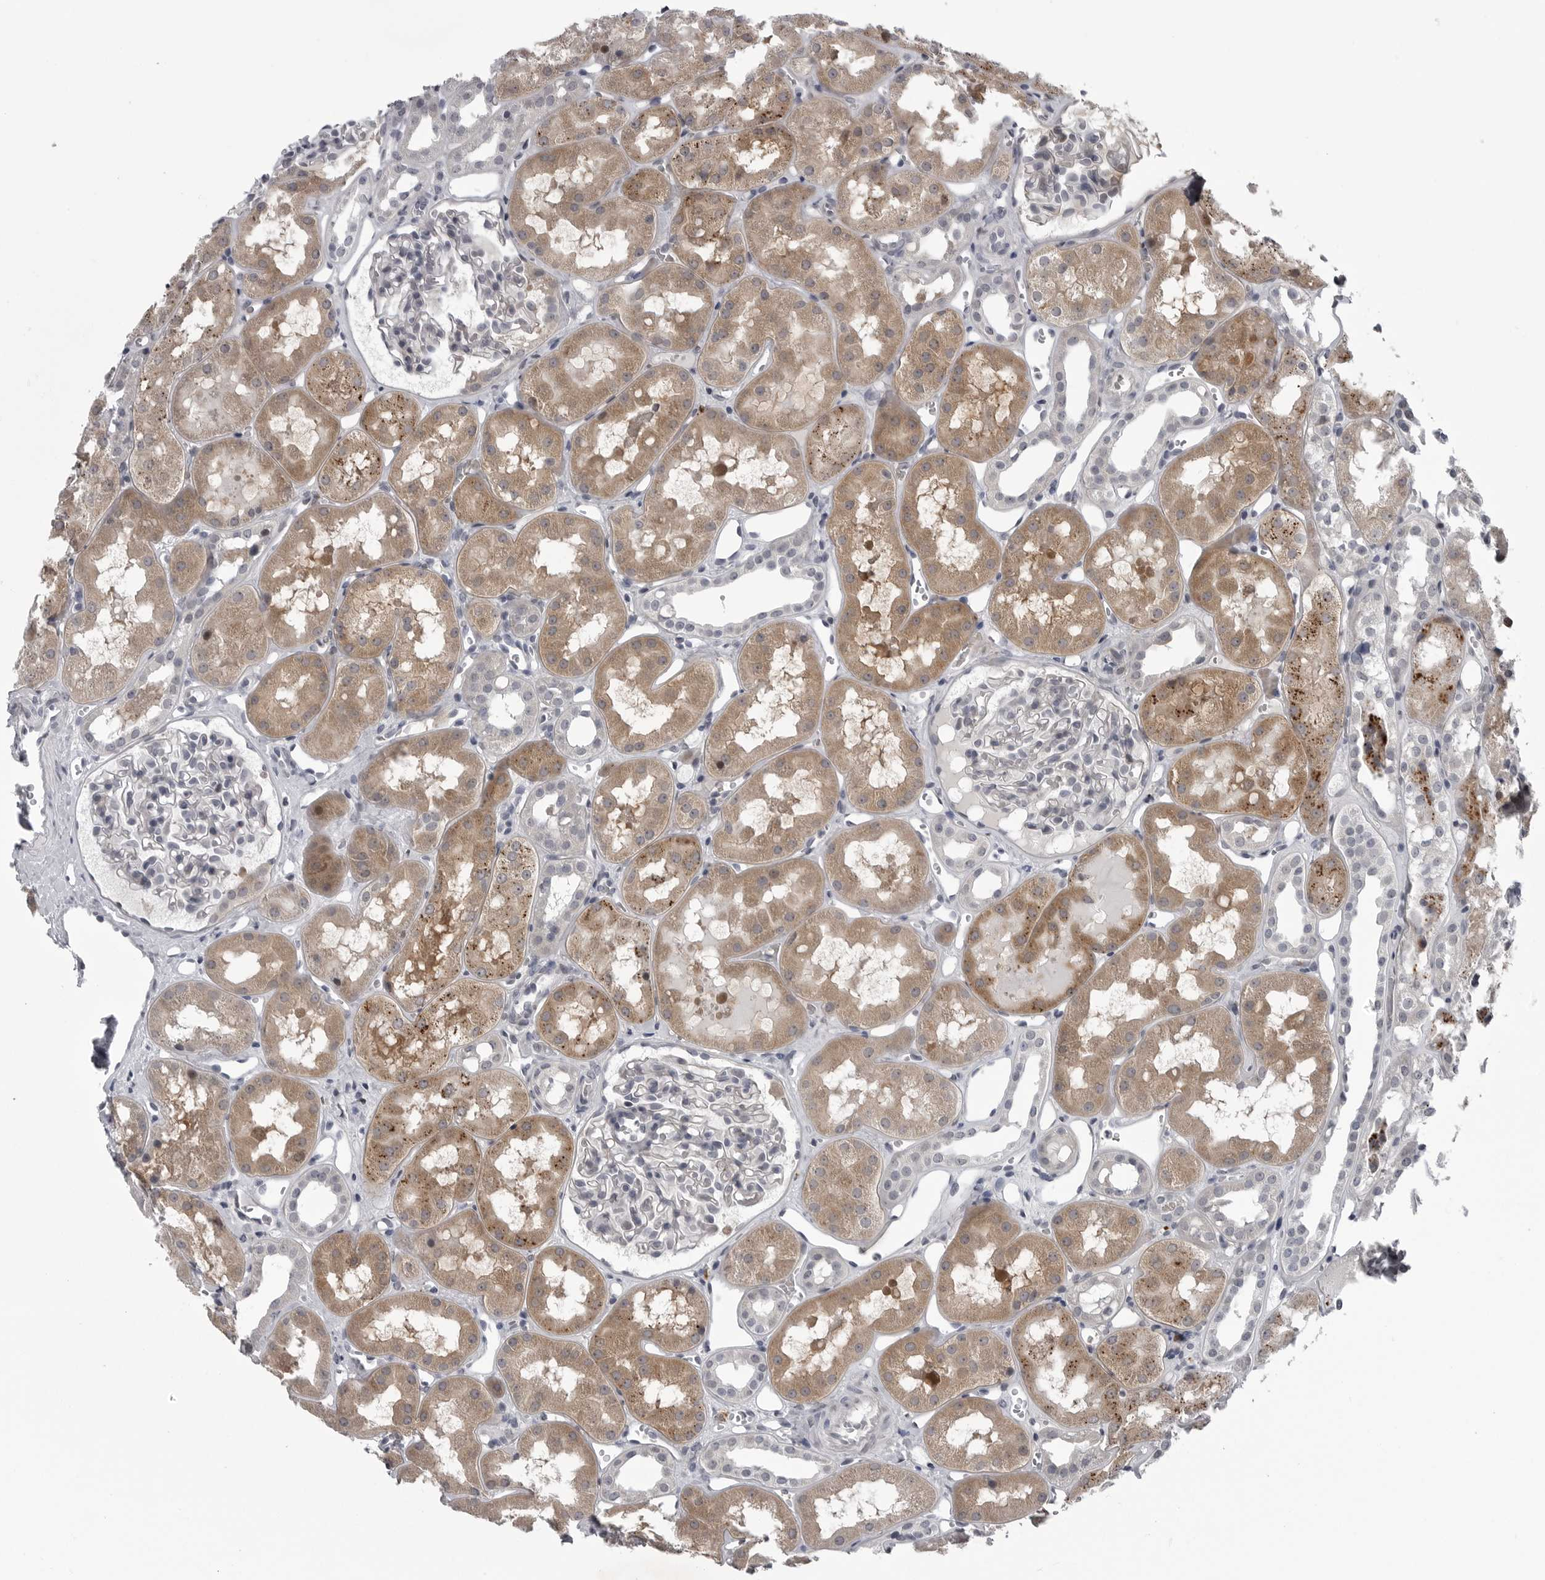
{"staining": {"intensity": "negative", "quantity": "none", "location": "none"}, "tissue": "kidney", "cell_type": "Cells in glomeruli", "image_type": "normal", "snomed": [{"axis": "morphology", "description": "Normal tissue, NOS"}, {"axis": "topography", "description": "Kidney"}], "caption": "The immunohistochemistry (IHC) image has no significant positivity in cells in glomeruli of kidney. (DAB (3,3'-diaminobenzidine) immunohistochemistry (IHC) with hematoxylin counter stain).", "gene": "LYSMD1", "patient": {"sex": "male", "age": 16}}